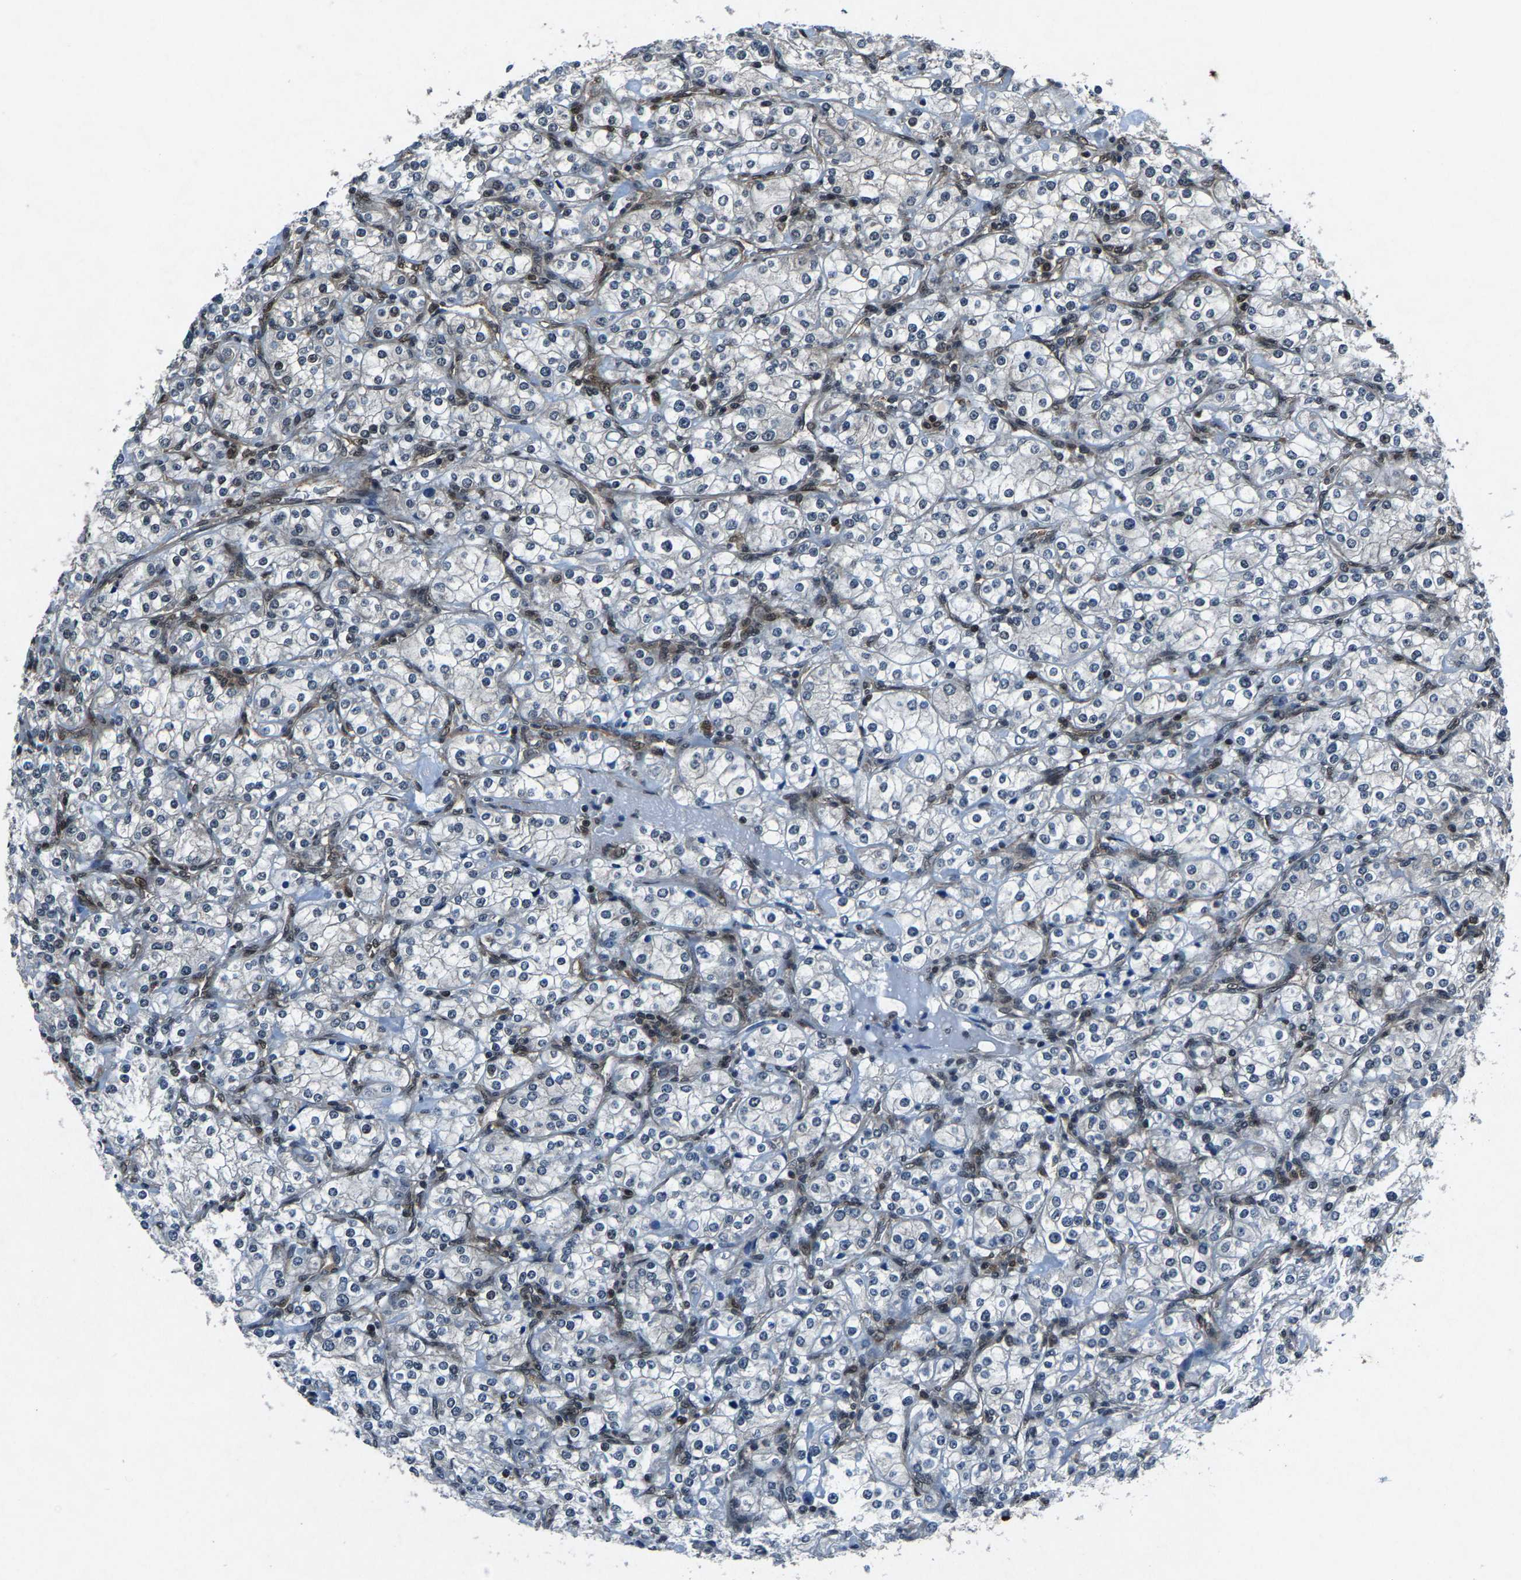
{"staining": {"intensity": "negative", "quantity": "none", "location": "none"}, "tissue": "renal cancer", "cell_type": "Tumor cells", "image_type": "cancer", "snomed": [{"axis": "morphology", "description": "Adenocarcinoma, NOS"}, {"axis": "topography", "description": "Kidney"}], "caption": "Protein analysis of renal cancer (adenocarcinoma) exhibits no significant expression in tumor cells.", "gene": "ATXN3", "patient": {"sex": "male", "age": 77}}